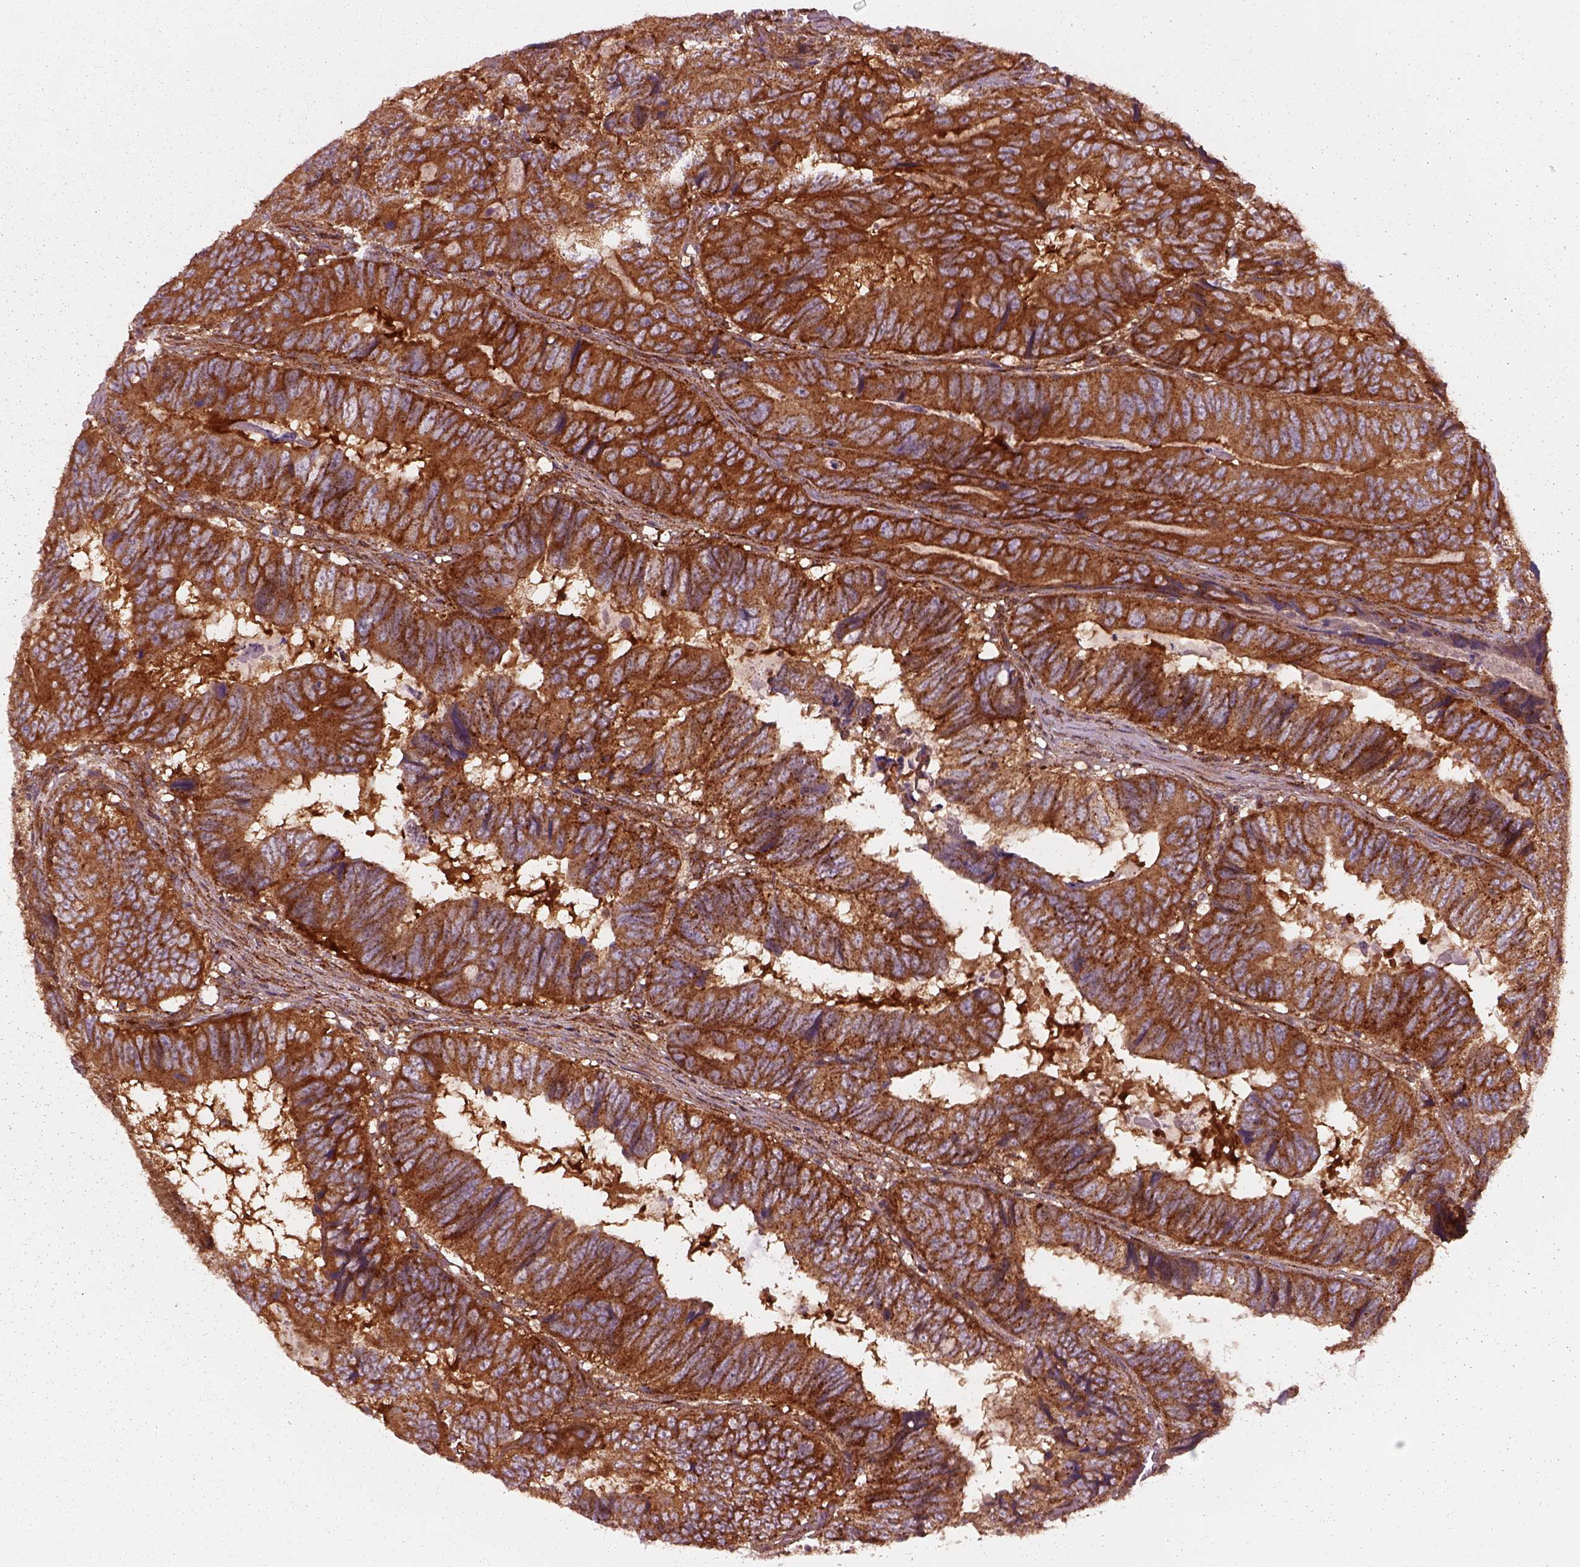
{"staining": {"intensity": "strong", "quantity": ">75%", "location": "cytoplasmic/membranous"}, "tissue": "colorectal cancer", "cell_type": "Tumor cells", "image_type": "cancer", "snomed": [{"axis": "morphology", "description": "Adenocarcinoma, NOS"}, {"axis": "topography", "description": "Colon"}], "caption": "Immunohistochemical staining of human colorectal cancer displays strong cytoplasmic/membranous protein staining in about >75% of tumor cells.", "gene": "WASHC2A", "patient": {"sex": "male", "age": 79}}